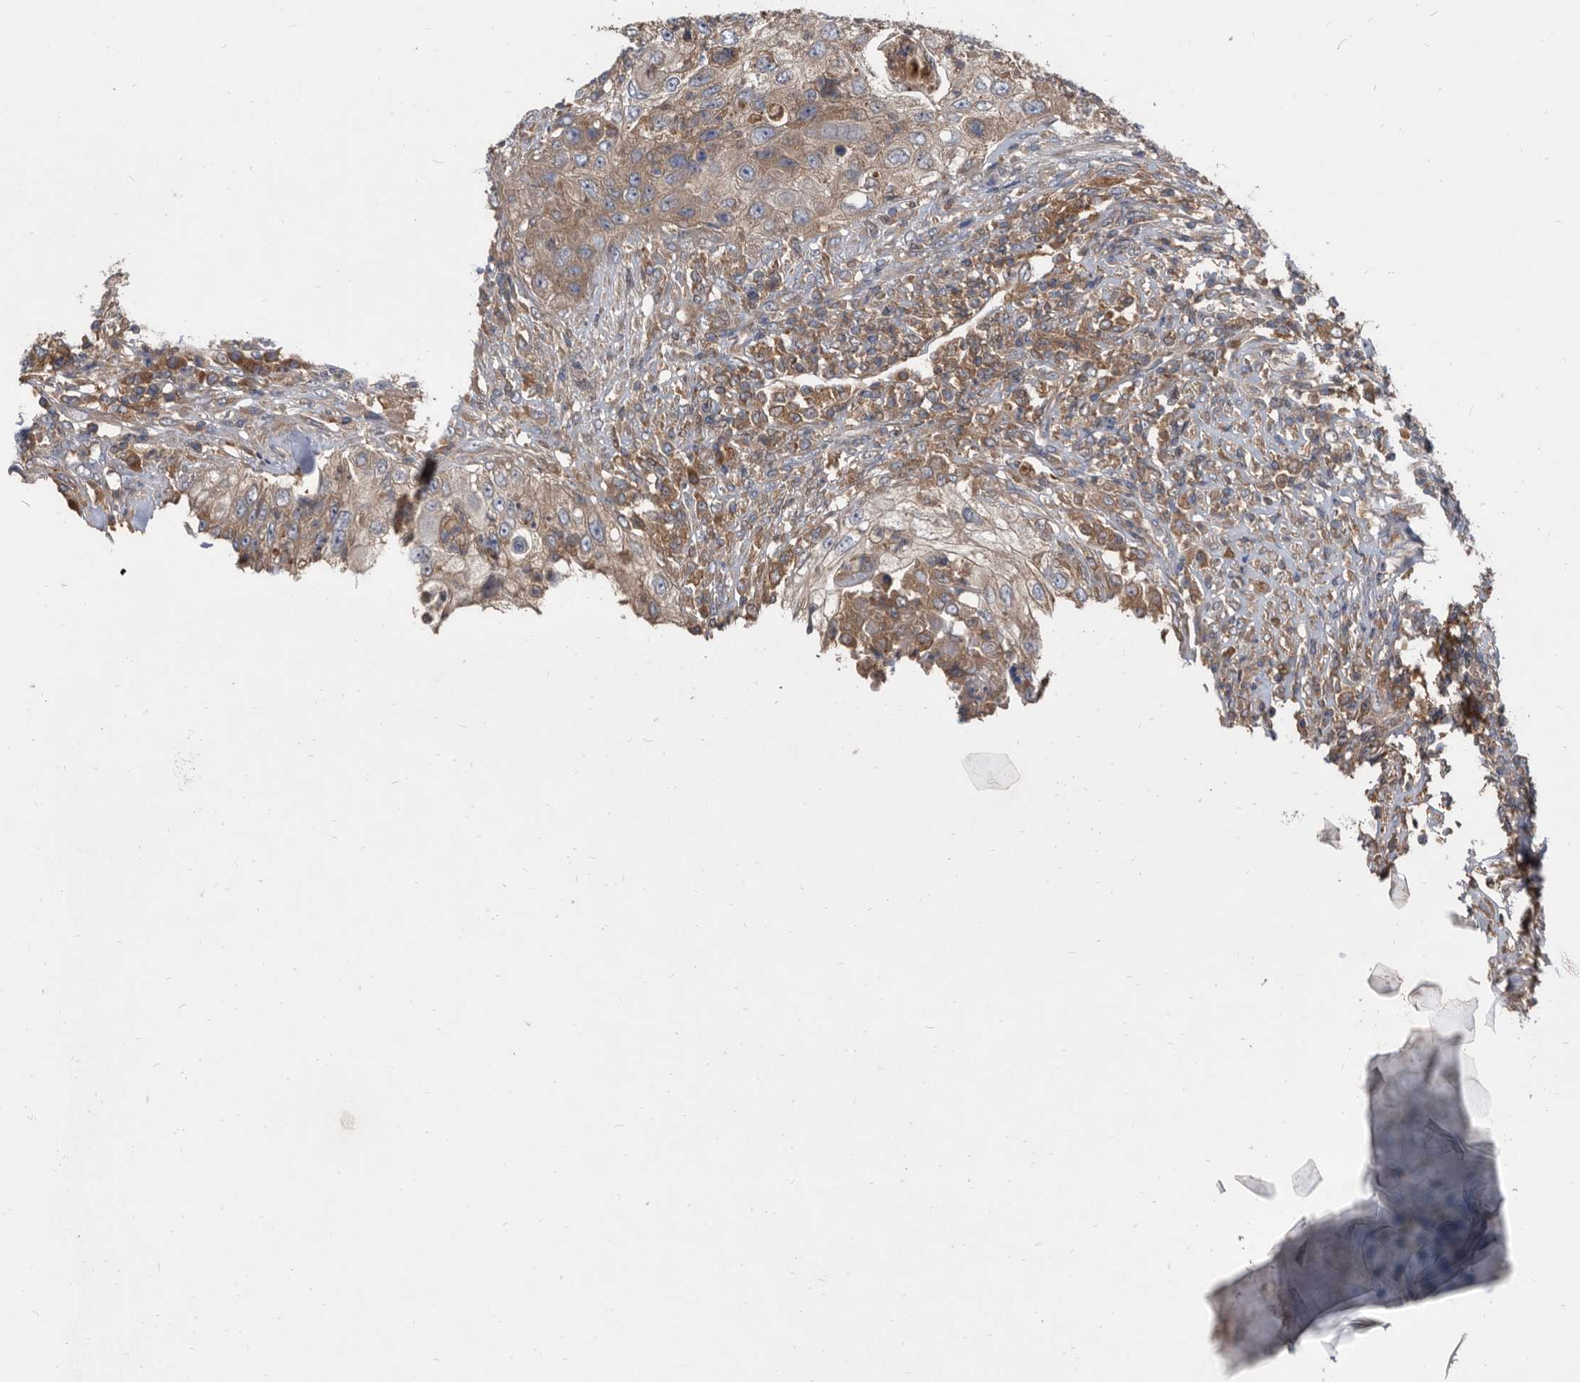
{"staining": {"intensity": "weak", "quantity": "<25%", "location": "cytoplasmic/membranous"}, "tissue": "urothelial cancer", "cell_type": "Tumor cells", "image_type": "cancer", "snomed": [{"axis": "morphology", "description": "Urothelial carcinoma, High grade"}, {"axis": "topography", "description": "Urinary bladder"}], "caption": "High-grade urothelial carcinoma stained for a protein using IHC displays no staining tumor cells.", "gene": "APEH", "patient": {"sex": "female", "age": 60}}